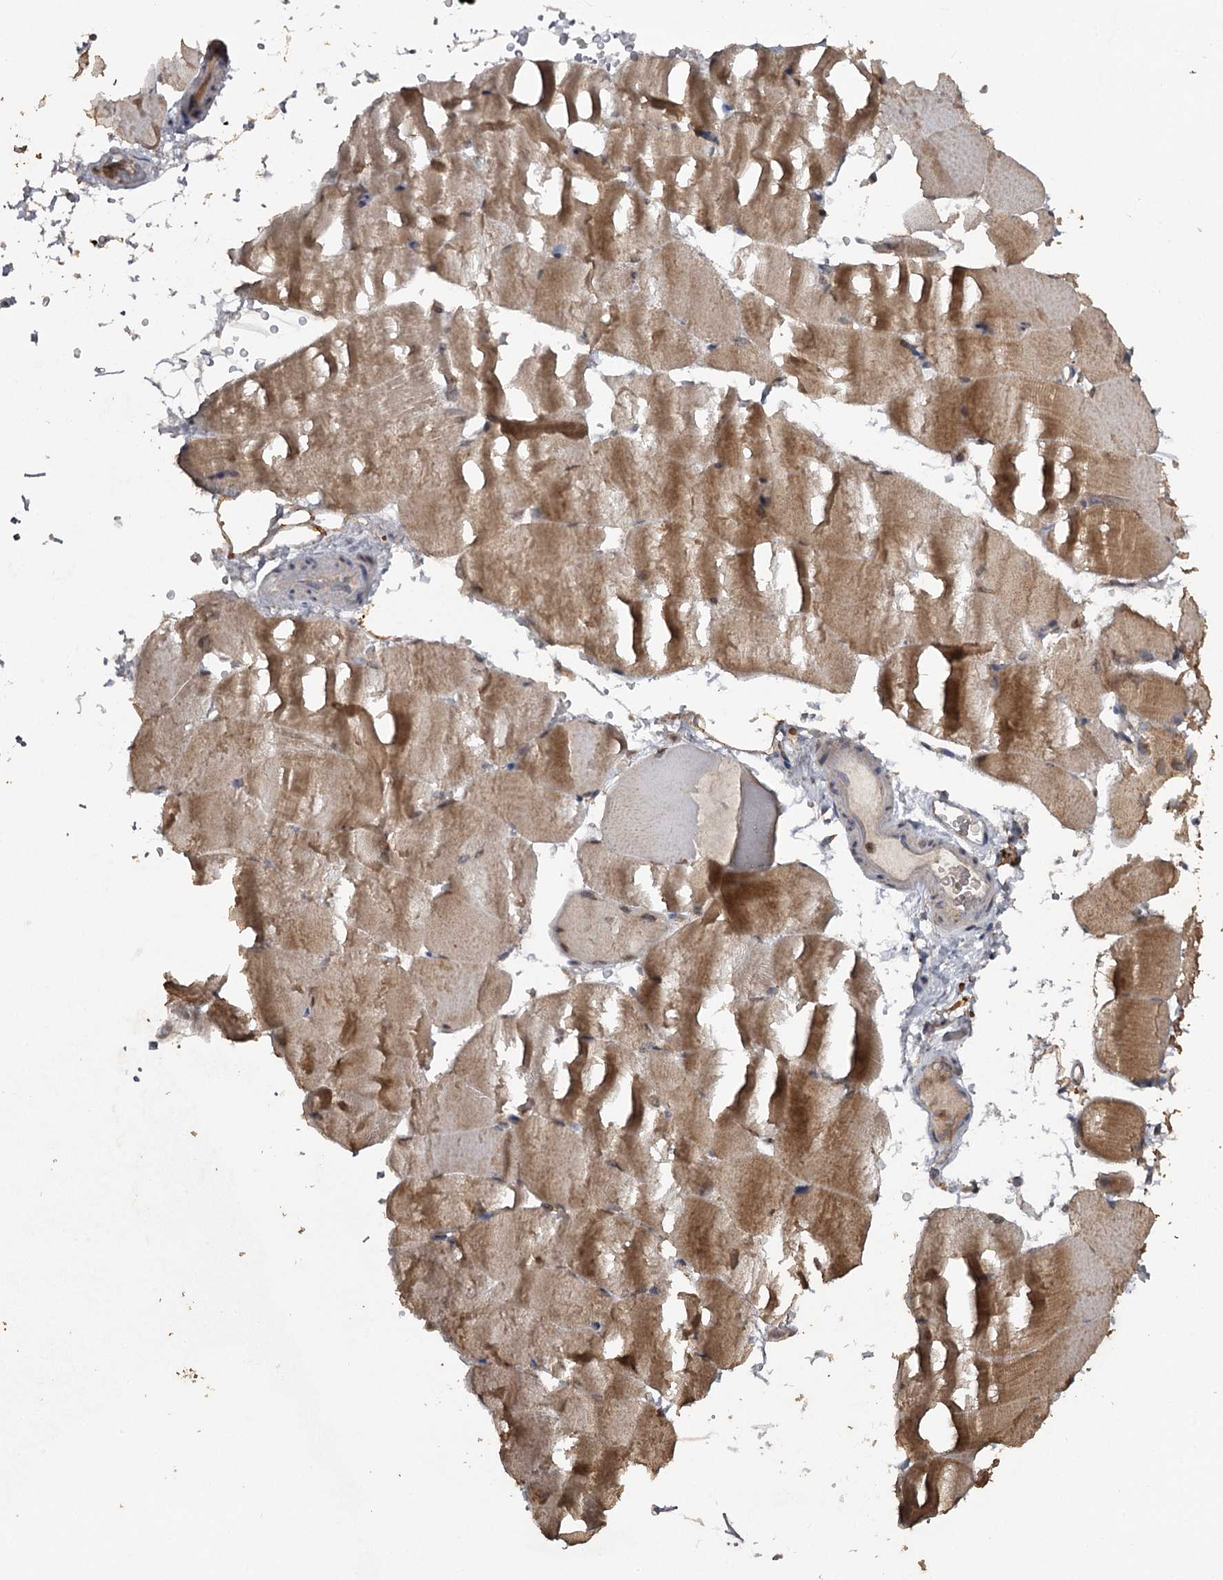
{"staining": {"intensity": "moderate", "quantity": ">75%", "location": "cytoplasmic/membranous"}, "tissue": "skeletal muscle", "cell_type": "Myocytes", "image_type": "normal", "snomed": [{"axis": "morphology", "description": "Normal tissue, NOS"}, {"axis": "topography", "description": "Skeletal muscle"}, {"axis": "topography", "description": "Parathyroid gland"}], "caption": "Unremarkable skeletal muscle shows moderate cytoplasmic/membranous staining in about >75% of myocytes, visualized by immunohistochemistry.", "gene": "WIPI1", "patient": {"sex": "female", "age": 37}}